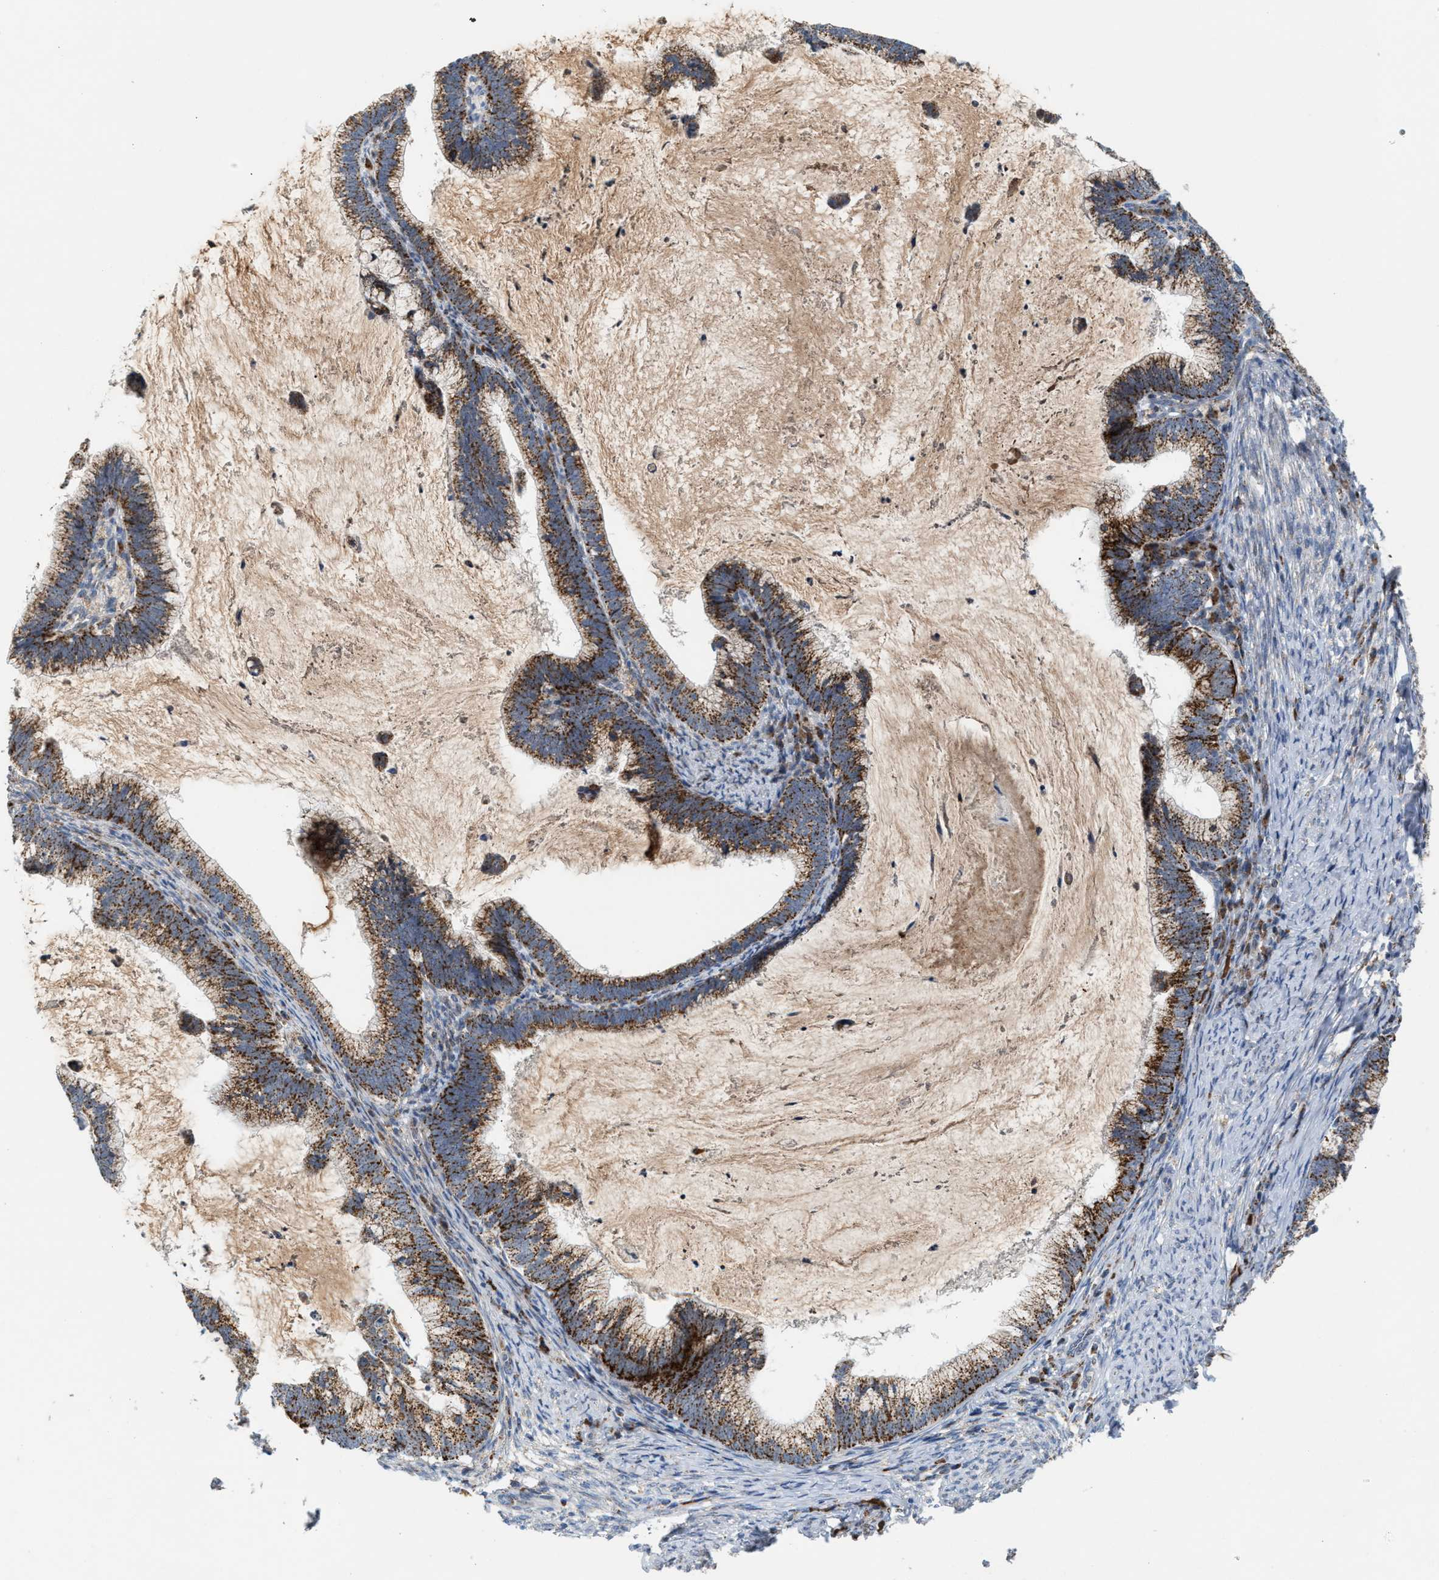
{"staining": {"intensity": "moderate", "quantity": ">75%", "location": "cytoplasmic/membranous"}, "tissue": "cervical cancer", "cell_type": "Tumor cells", "image_type": "cancer", "snomed": [{"axis": "morphology", "description": "Adenocarcinoma, NOS"}, {"axis": "topography", "description": "Cervix"}], "caption": "IHC (DAB (3,3'-diaminobenzidine)) staining of human cervical cancer (adenocarcinoma) shows moderate cytoplasmic/membranous protein expression in about >75% of tumor cells.", "gene": "PMPCA", "patient": {"sex": "female", "age": 36}}